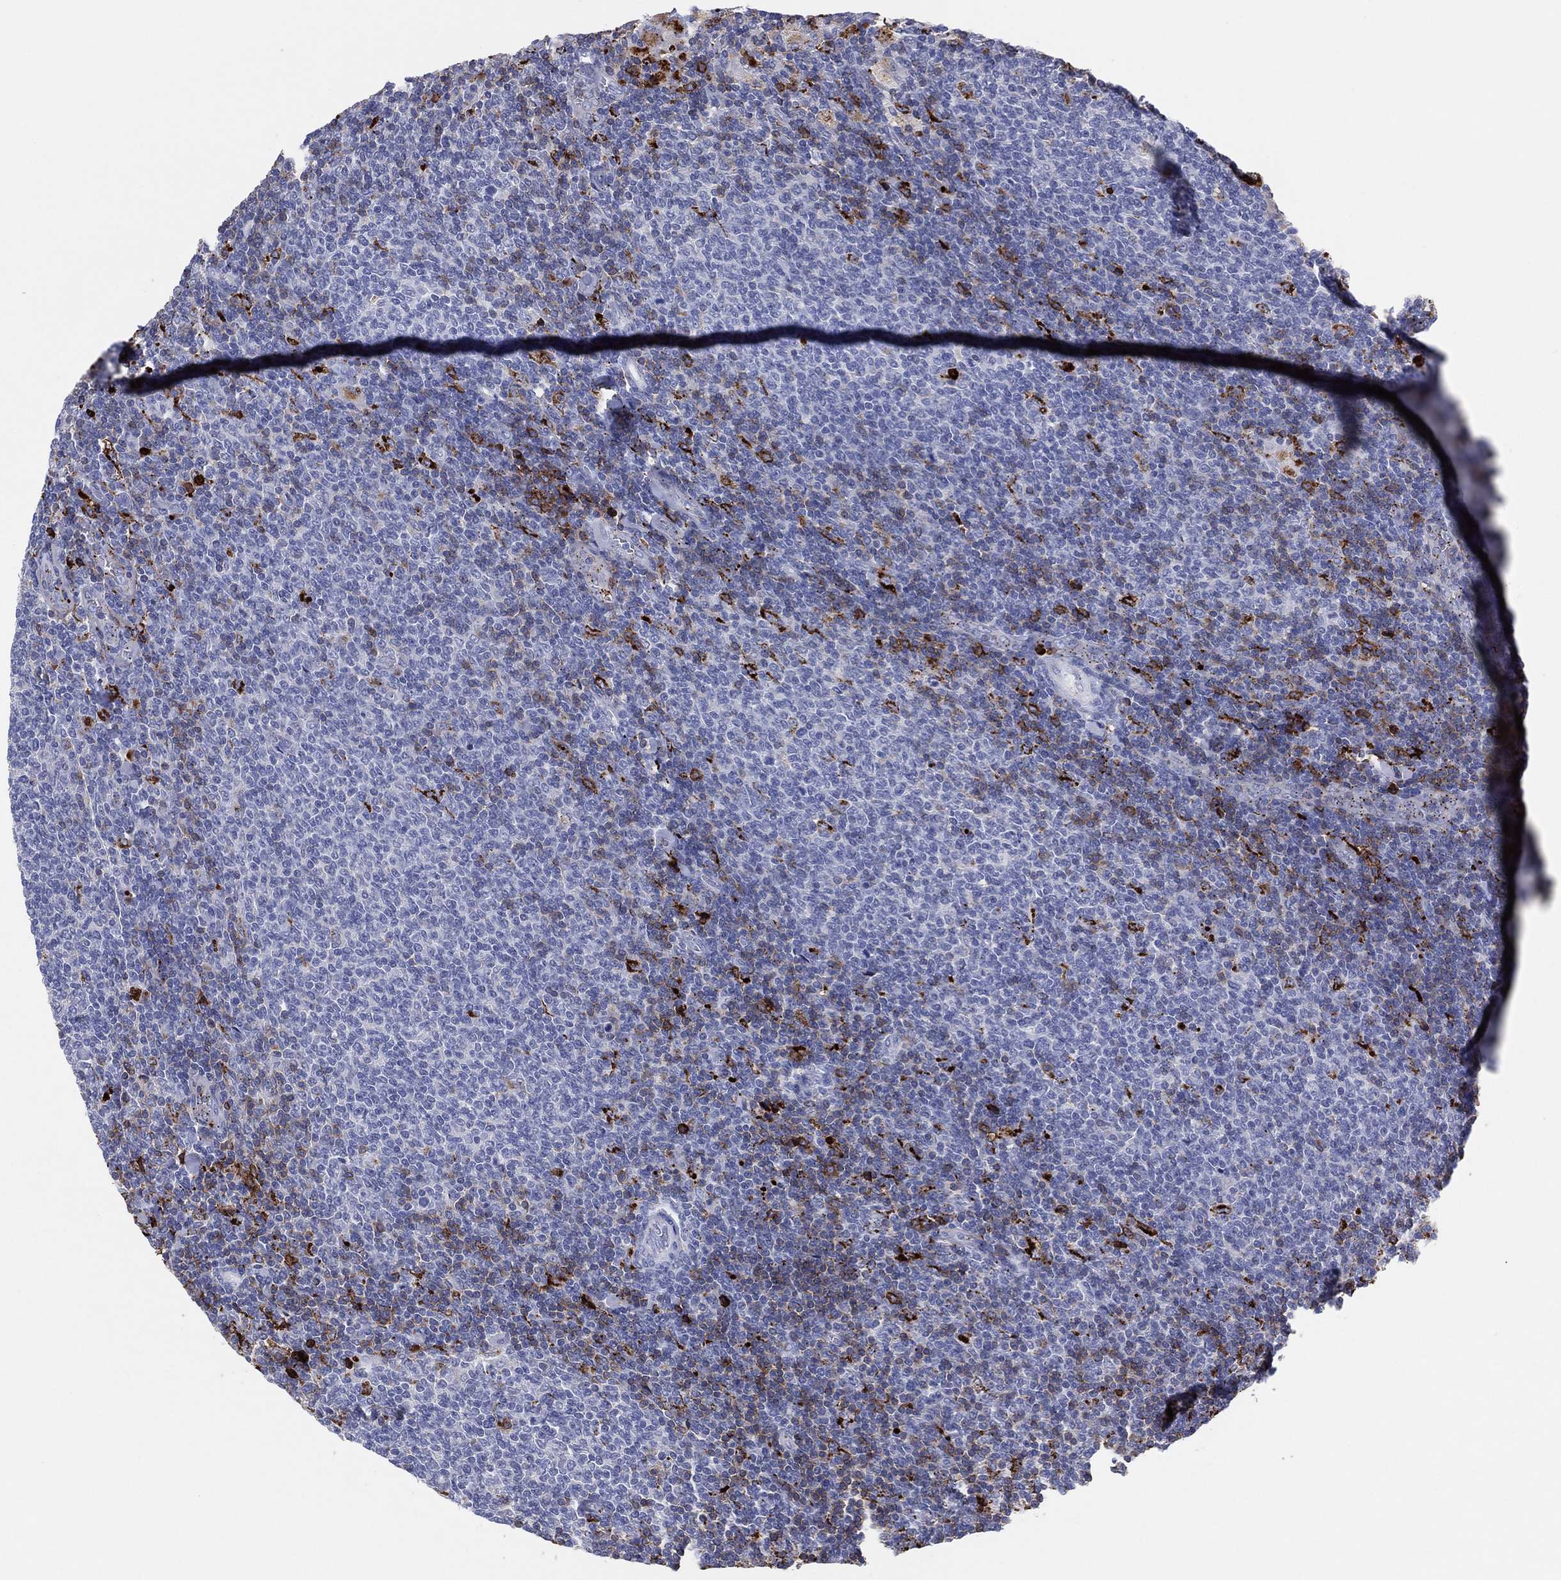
{"staining": {"intensity": "moderate", "quantity": "<25%", "location": "cytoplasmic/membranous"}, "tissue": "lymphoma", "cell_type": "Tumor cells", "image_type": "cancer", "snomed": [{"axis": "morphology", "description": "Malignant lymphoma, non-Hodgkin's type, Low grade"}, {"axis": "topography", "description": "Lymph node"}], "caption": "Protein expression analysis of human lymphoma reveals moderate cytoplasmic/membranous expression in approximately <25% of tumor cells. (Stains: DAB in brown, nuclei in blue, Microscopy: brightfield microscopy at high magnification).", "gene": "PLAC8", "patient": {"sex": "male", "age": 52}}